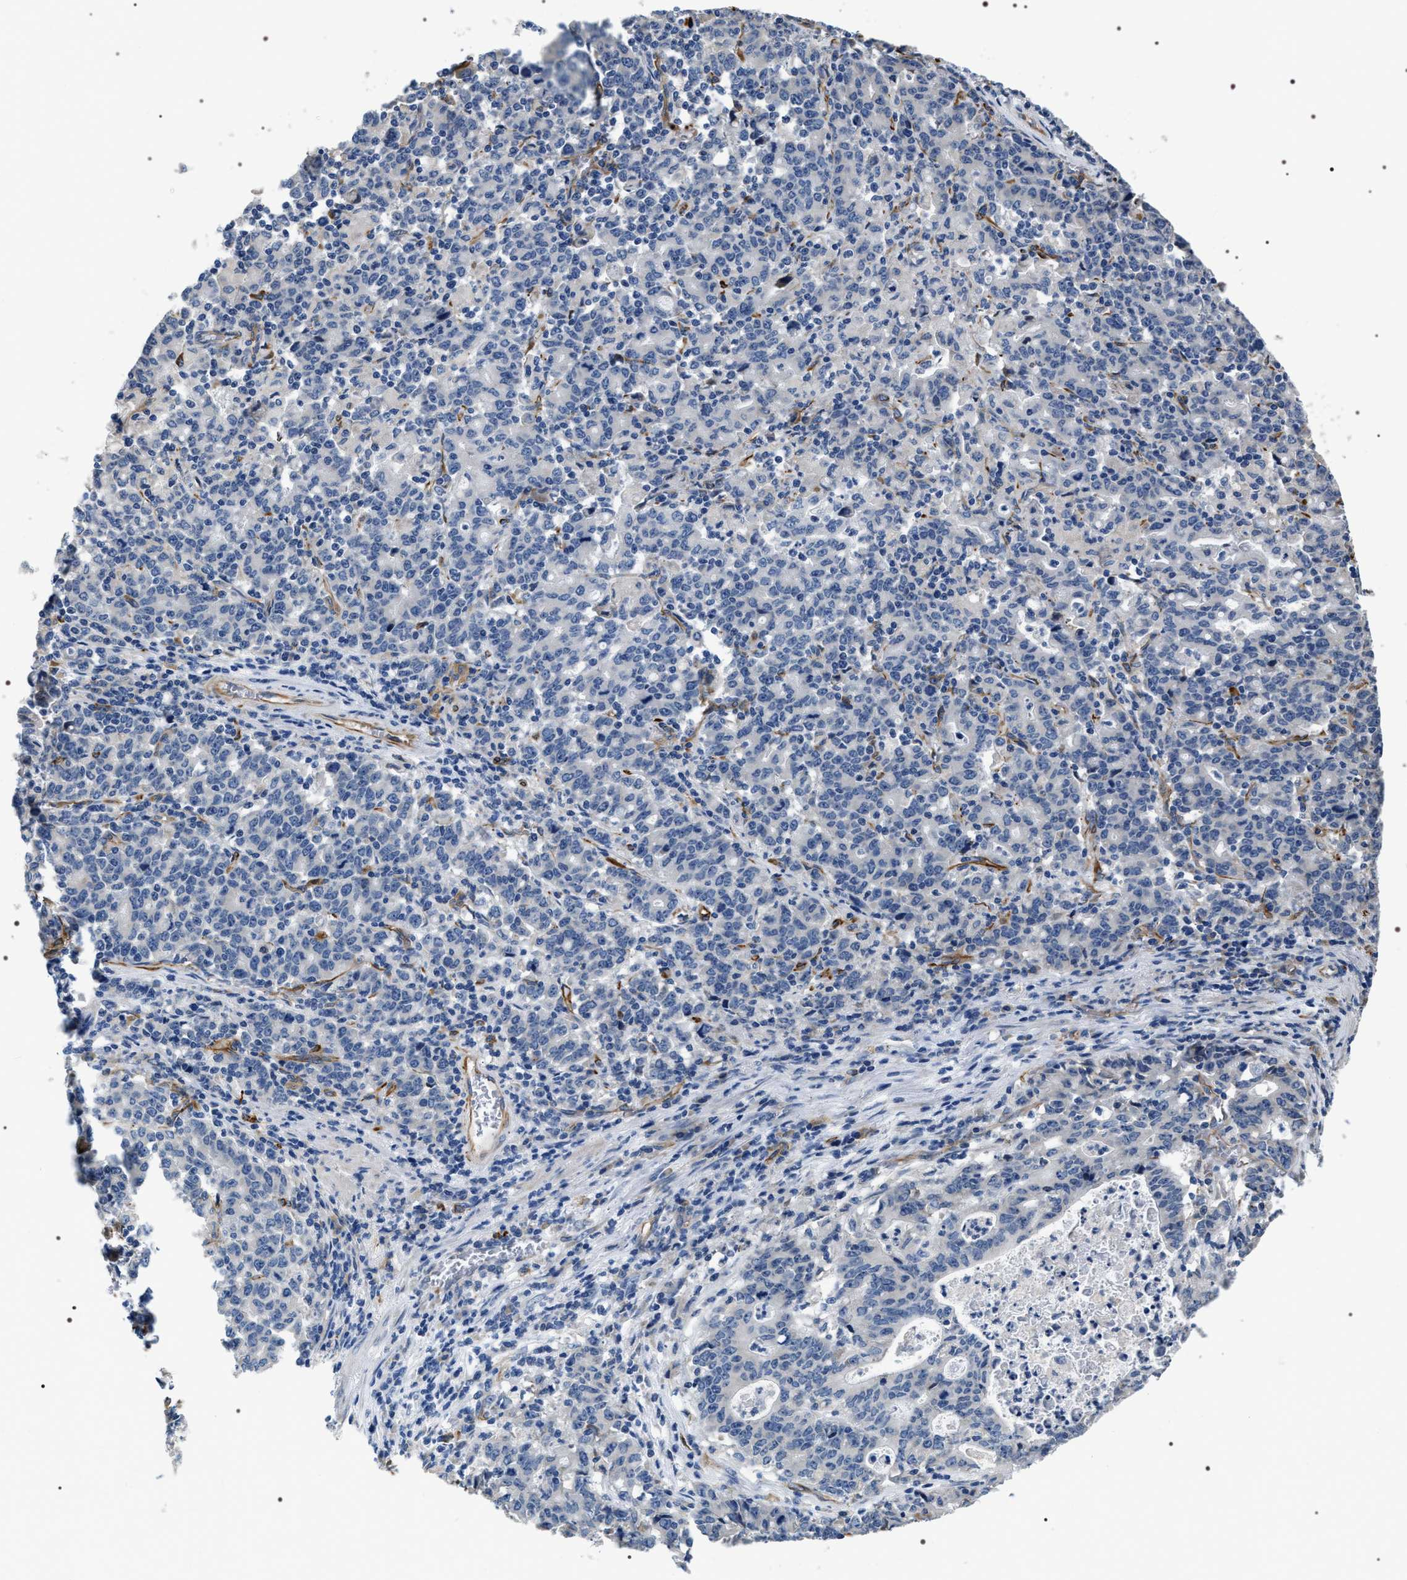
{"staining": {"intensity": "negative", "quantity": "none", "location": "none"}, "tissue": "stomach cancer", "cell_type": "Tumor cells", "image_type": "cancer", "snomed": [{"axis": "morphology", "description": "Adenocarcinoma, NOS"}, {"axis": "topography", "description": "Stomach, upper"}], "caption": "Protein analysis of stomach cancer (adenocarcinoma) demonstrates no significant expression in tumor cells.", "gene": "PKD1L1", "patient": {"sex": "male", "age": 69}}